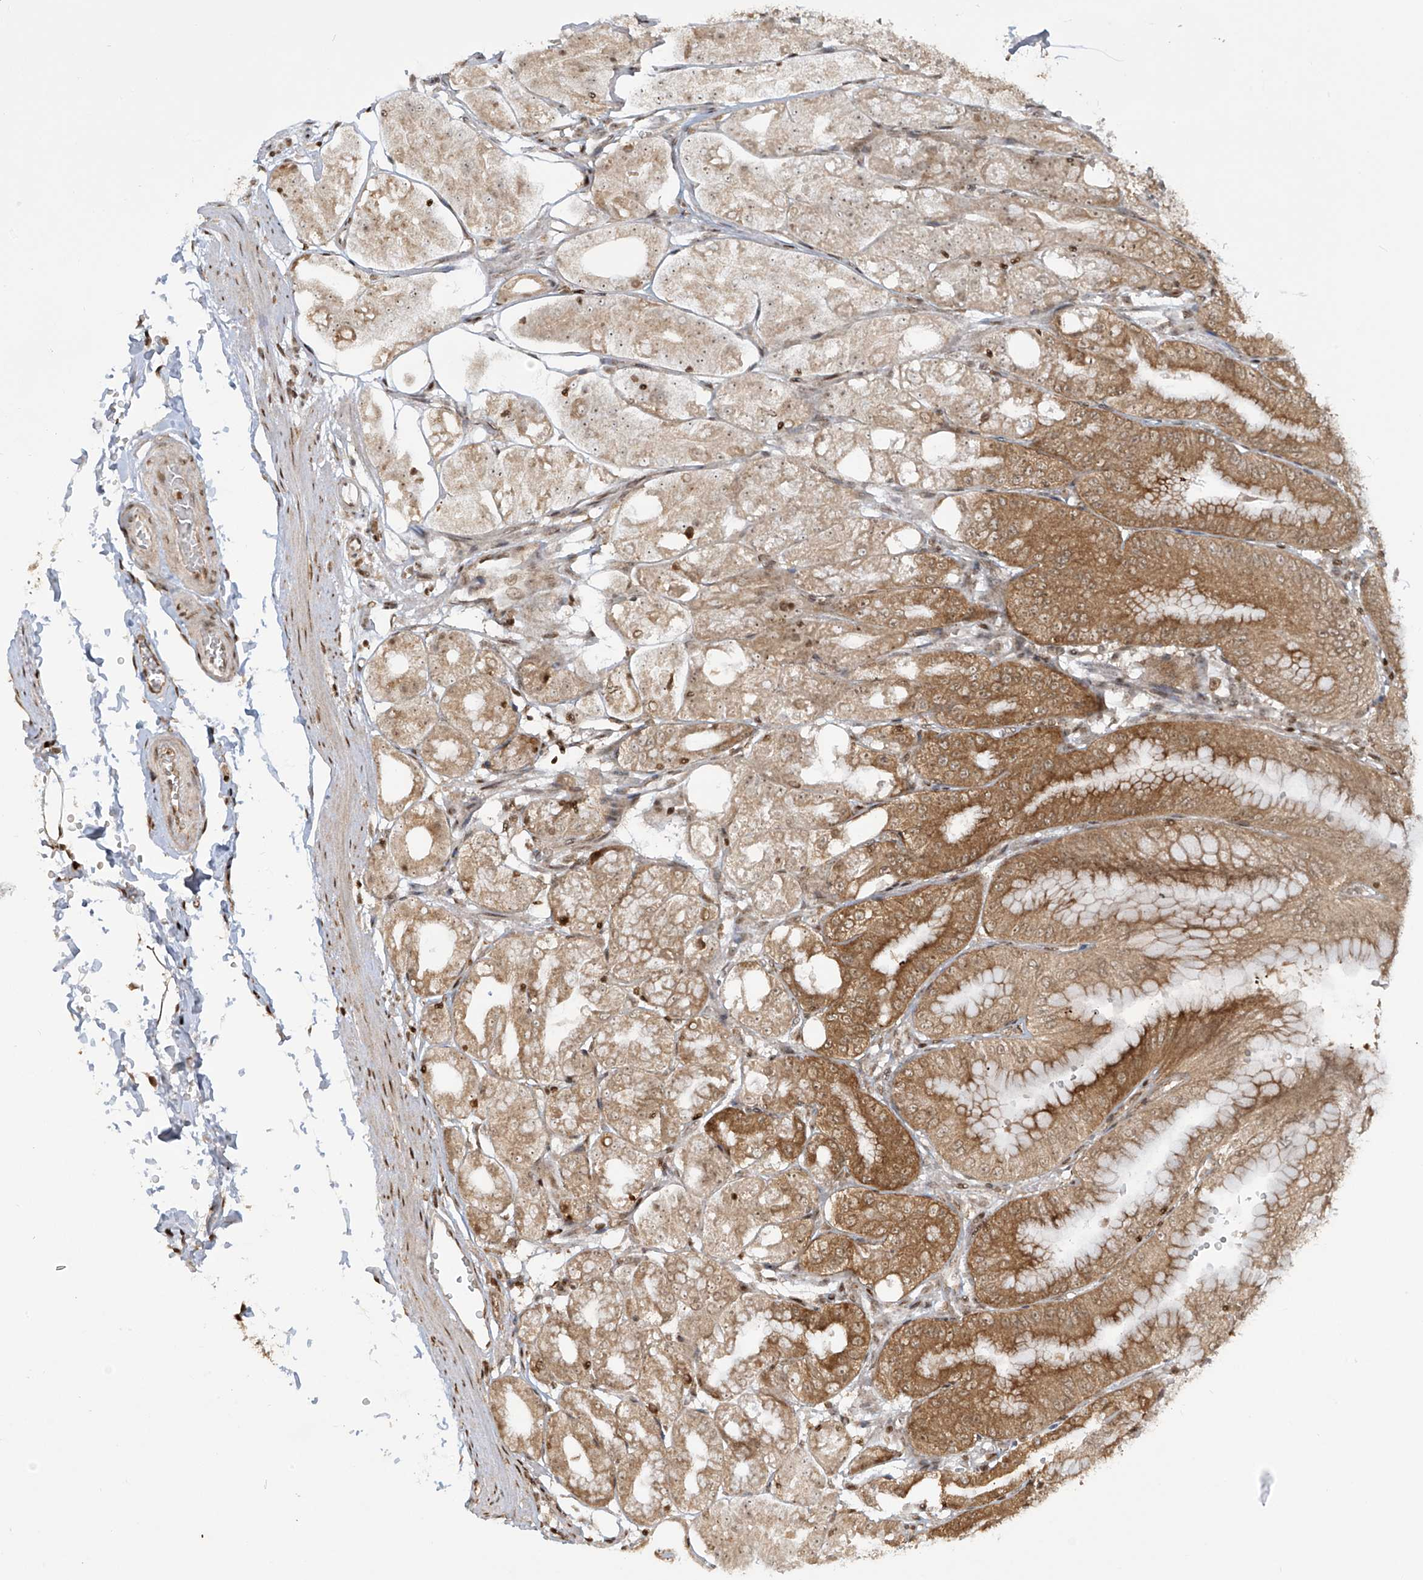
{"staining": {"intensity": "moderate", "quantity": ">75%", "location": "cytoplasmic/membranous,nuclear"}, "tissue": "stomach", "cell_type": "Glandular cells", "image_type": "normal", "snomed": [{"axis": "morphology", "description": "Normal tissue, NOS"}, {"axis": "topography", "description": "Stomach, lower"}], "caption": "This photomicrograph displays immunohistochemistry staining of normal stomach, with medium moderate cytoplasmic/membranous,nuclear positivity in about >75% of glandular cells.", "gene": "VMP1", "patient": {"sex": "male", "age": 71}}